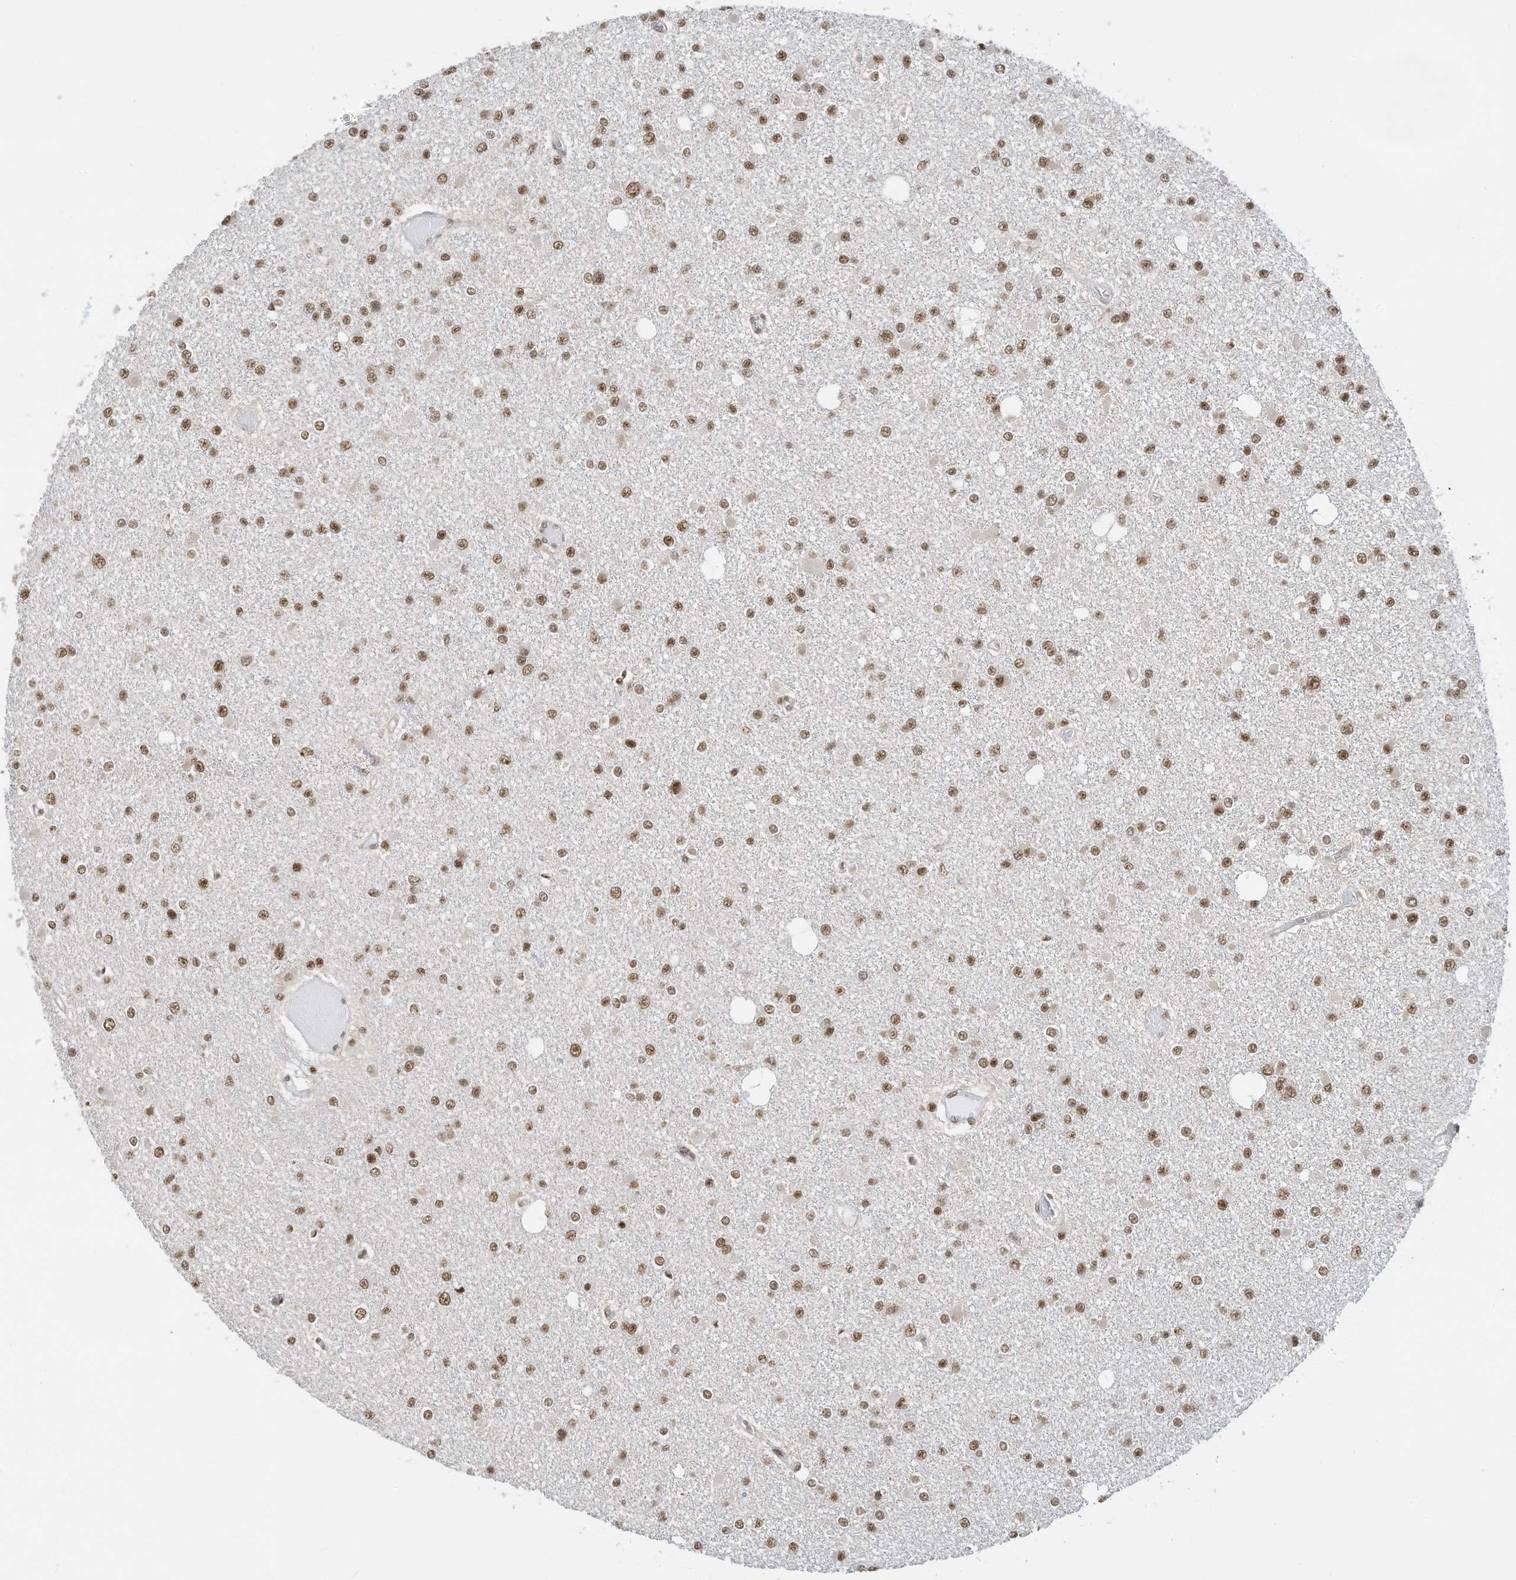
{"staining": {"intensity": "moderate", "quantity": ">75%", "location": "nuclear"}, "tissue": "glioma", "cell_type": "Tumor cells", "image_type": "cancer", "snomed": [{"axis": "morphology", "description": "Glioma, malignant, Low grade"}, {"axis": "topography", "description": "Brain"}], "caption": "This is an image of immunohistochemistry staining of glioma, which shows moderate staining in the nuclear of tumor cells.", "gene": "ZNF195", "patient": {"sex": "female", "age": 22}}